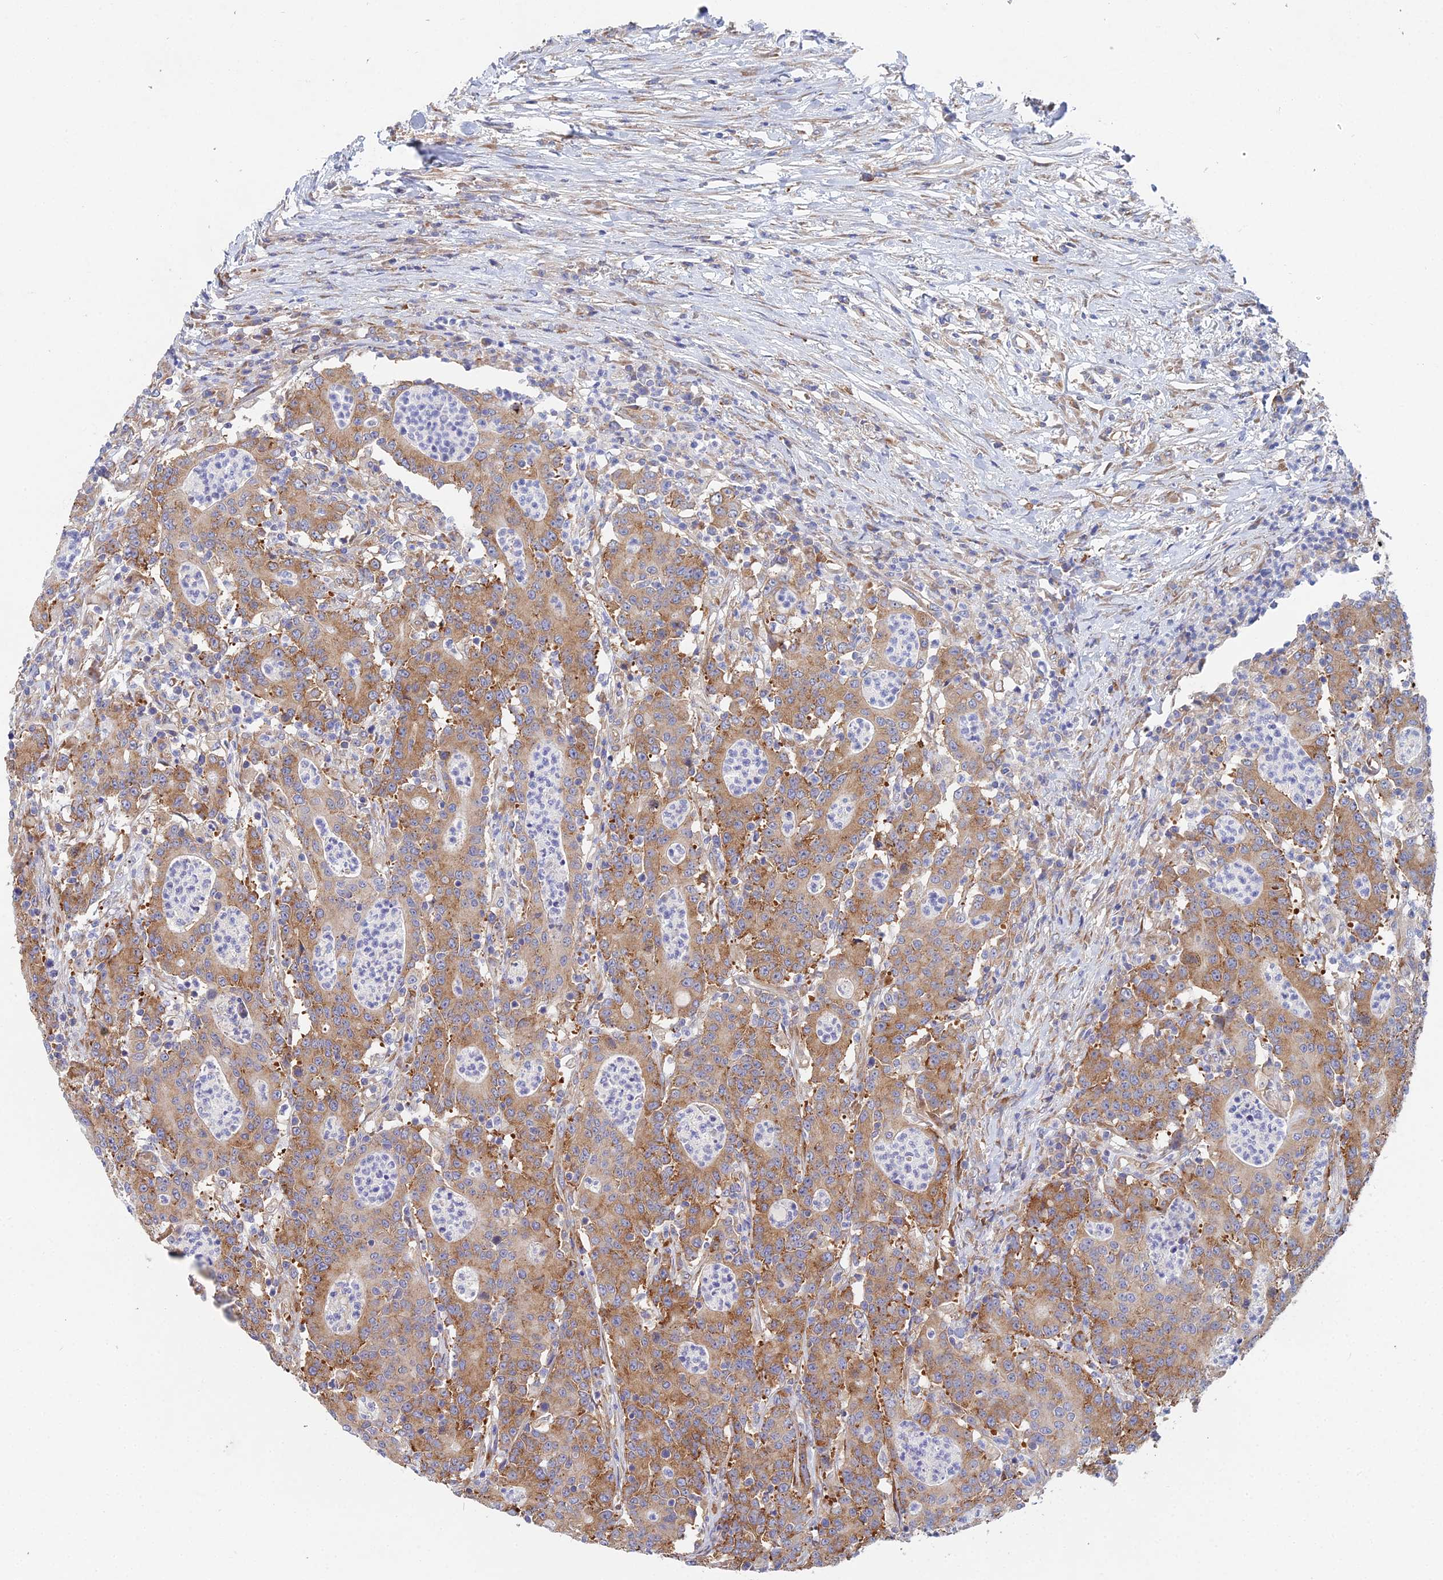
{"staining": {"intensity": "moderate", "quantity": ">75%", "location": "cytoplasmic/membranous"}, "tissue": "colorectal cancer", "cell_type": "Tumor cells", "image_type": "cancer", "snomed": [{"axis": "morphology", "description": "Adenocarcinoma, NOS"}, {"axis": "topography", "description": "Colon"}], "caption": "There is medium levels of moderate cytoplasmic/membranous expression in tumor cells of colorectal cancer (adenocarcinoma), as demonstrated by immunohistochemical staining (brown color).", "gene": "ELOF1", "patient": {"sex": "male", "age": 83}}